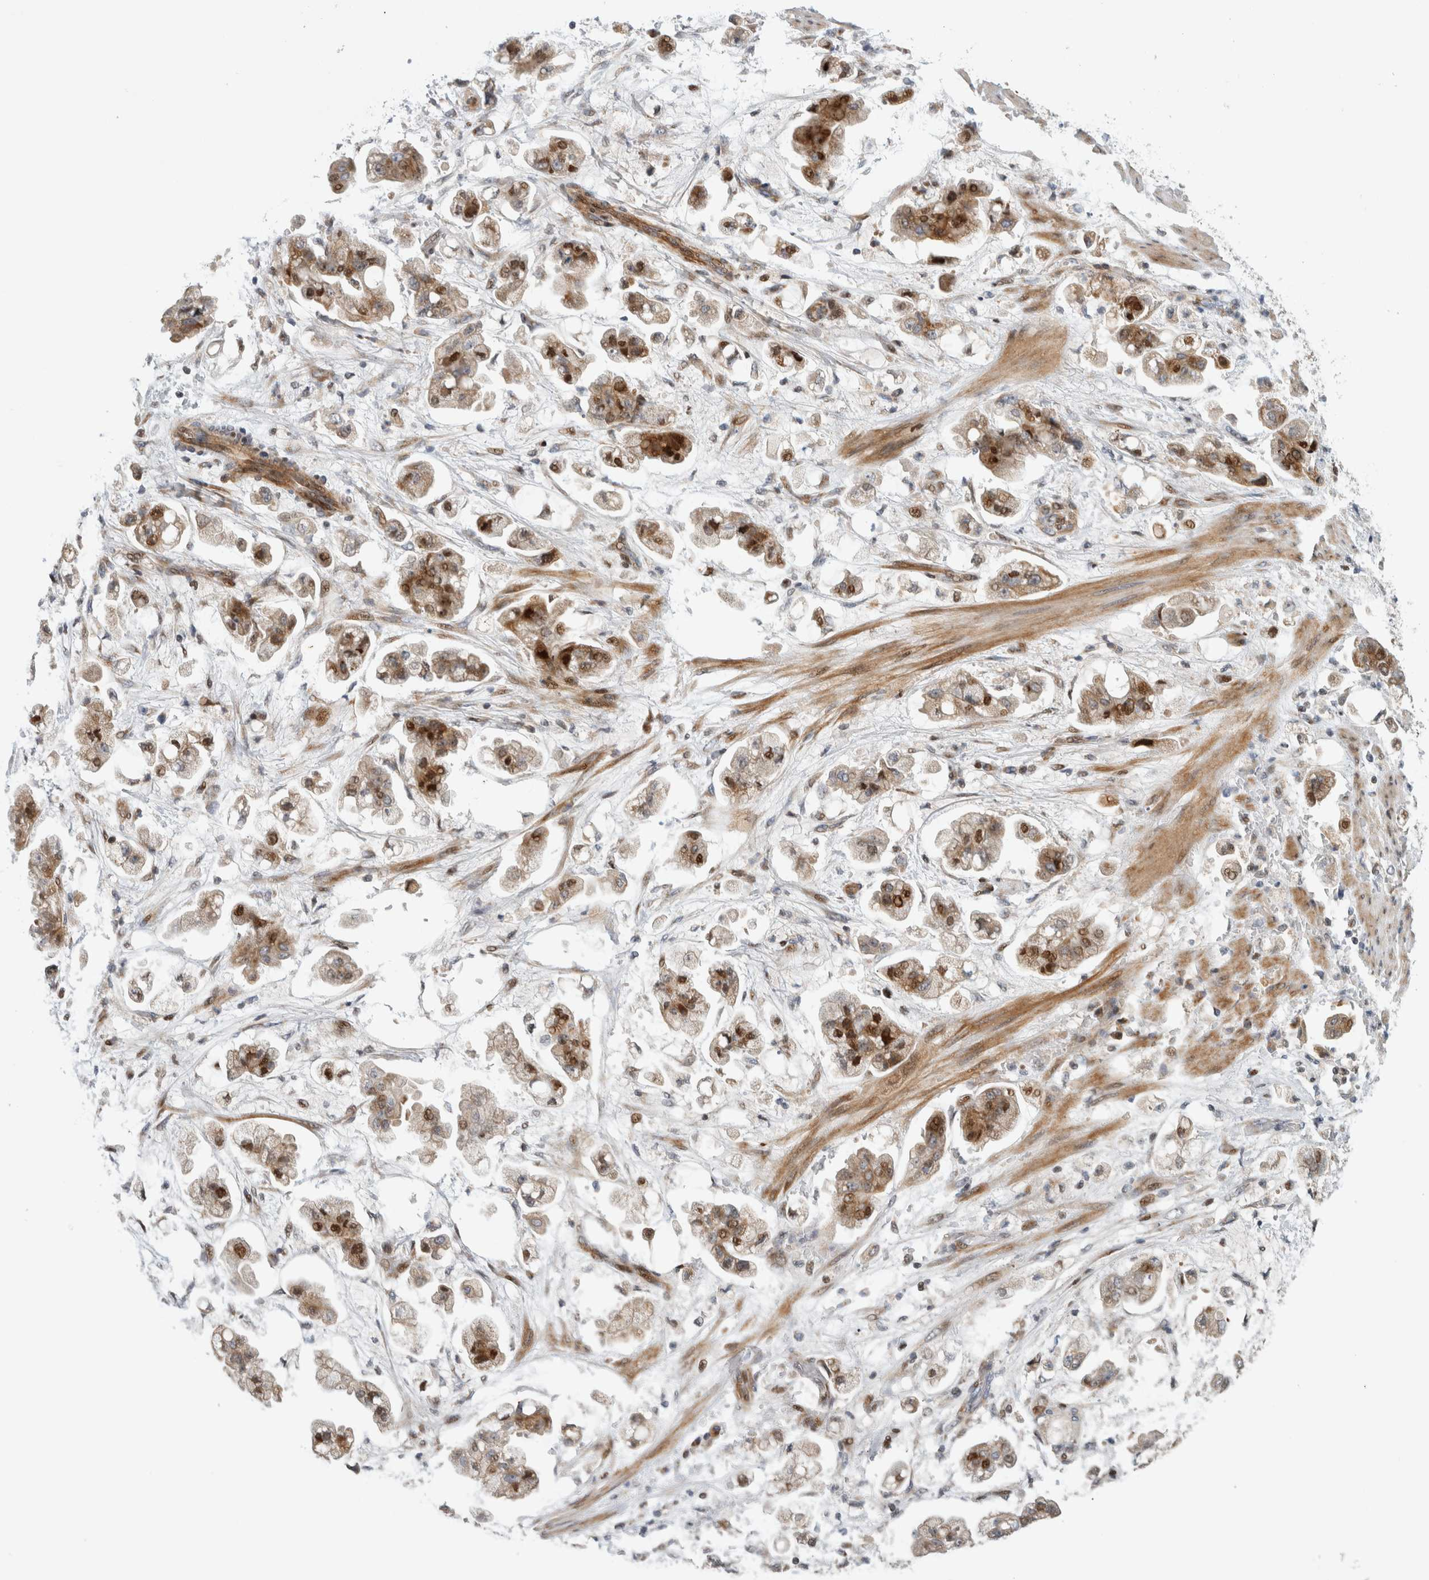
{"staining": {"intensity": "strong", "quantity": "25%-75%", "location": "cytoplasmic/membranous,nuclear"}, "tissue": "stomach cancer", "cell_type": "Tumor cells", "image_type": "cancer", "snomed": [{"axis": "morphology", "description": "Adenocarcinoma, NOS"}, {"axis": "topography", "description": "Stomach"}], "caption": "The immunohistochemical stain labels strong cytoplasmic/membranous and nuclear positivity in tumor cells of stomach cancer (adenocarcinoma) tissue.", "gene": "RBM48", "patient": {"sex": "male", "age": 62}}